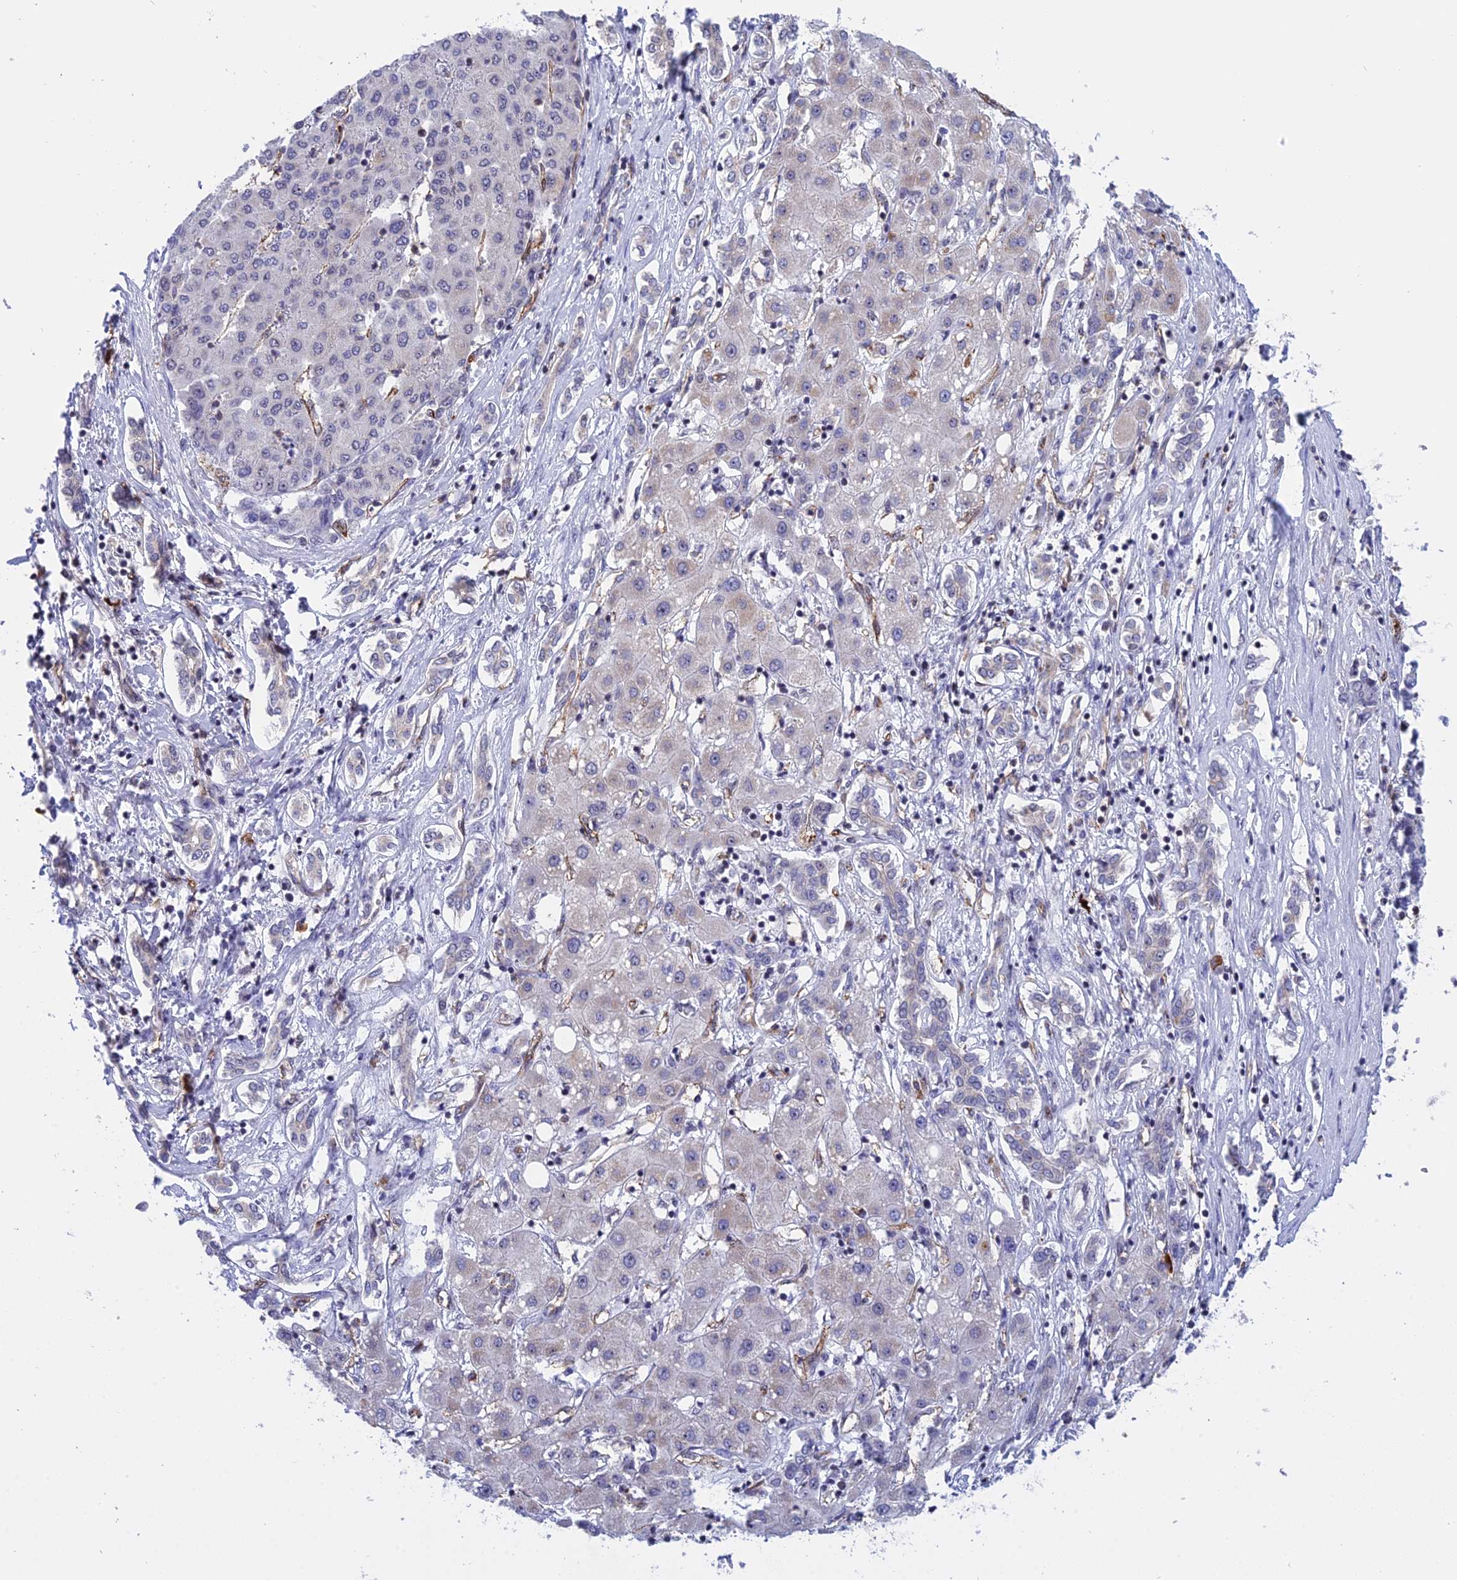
{"staining": {"intensity": "negative", "quantity": "none", "location": "none"}, "tissue": "liver cancer", "cell_type": "Tumor cells", "image_type": "cancer", "snomed": [{"axis": "morphology", "description": "Carcinoma, Hepatocellular, NOS"}, {"axis": "topography", "description": "Liver"}], "caption": "IHC of human liver cancer exhibits no staining in tumor cells.", "gene": "MPND", "patient": {"sex": "male", "age": 65}}